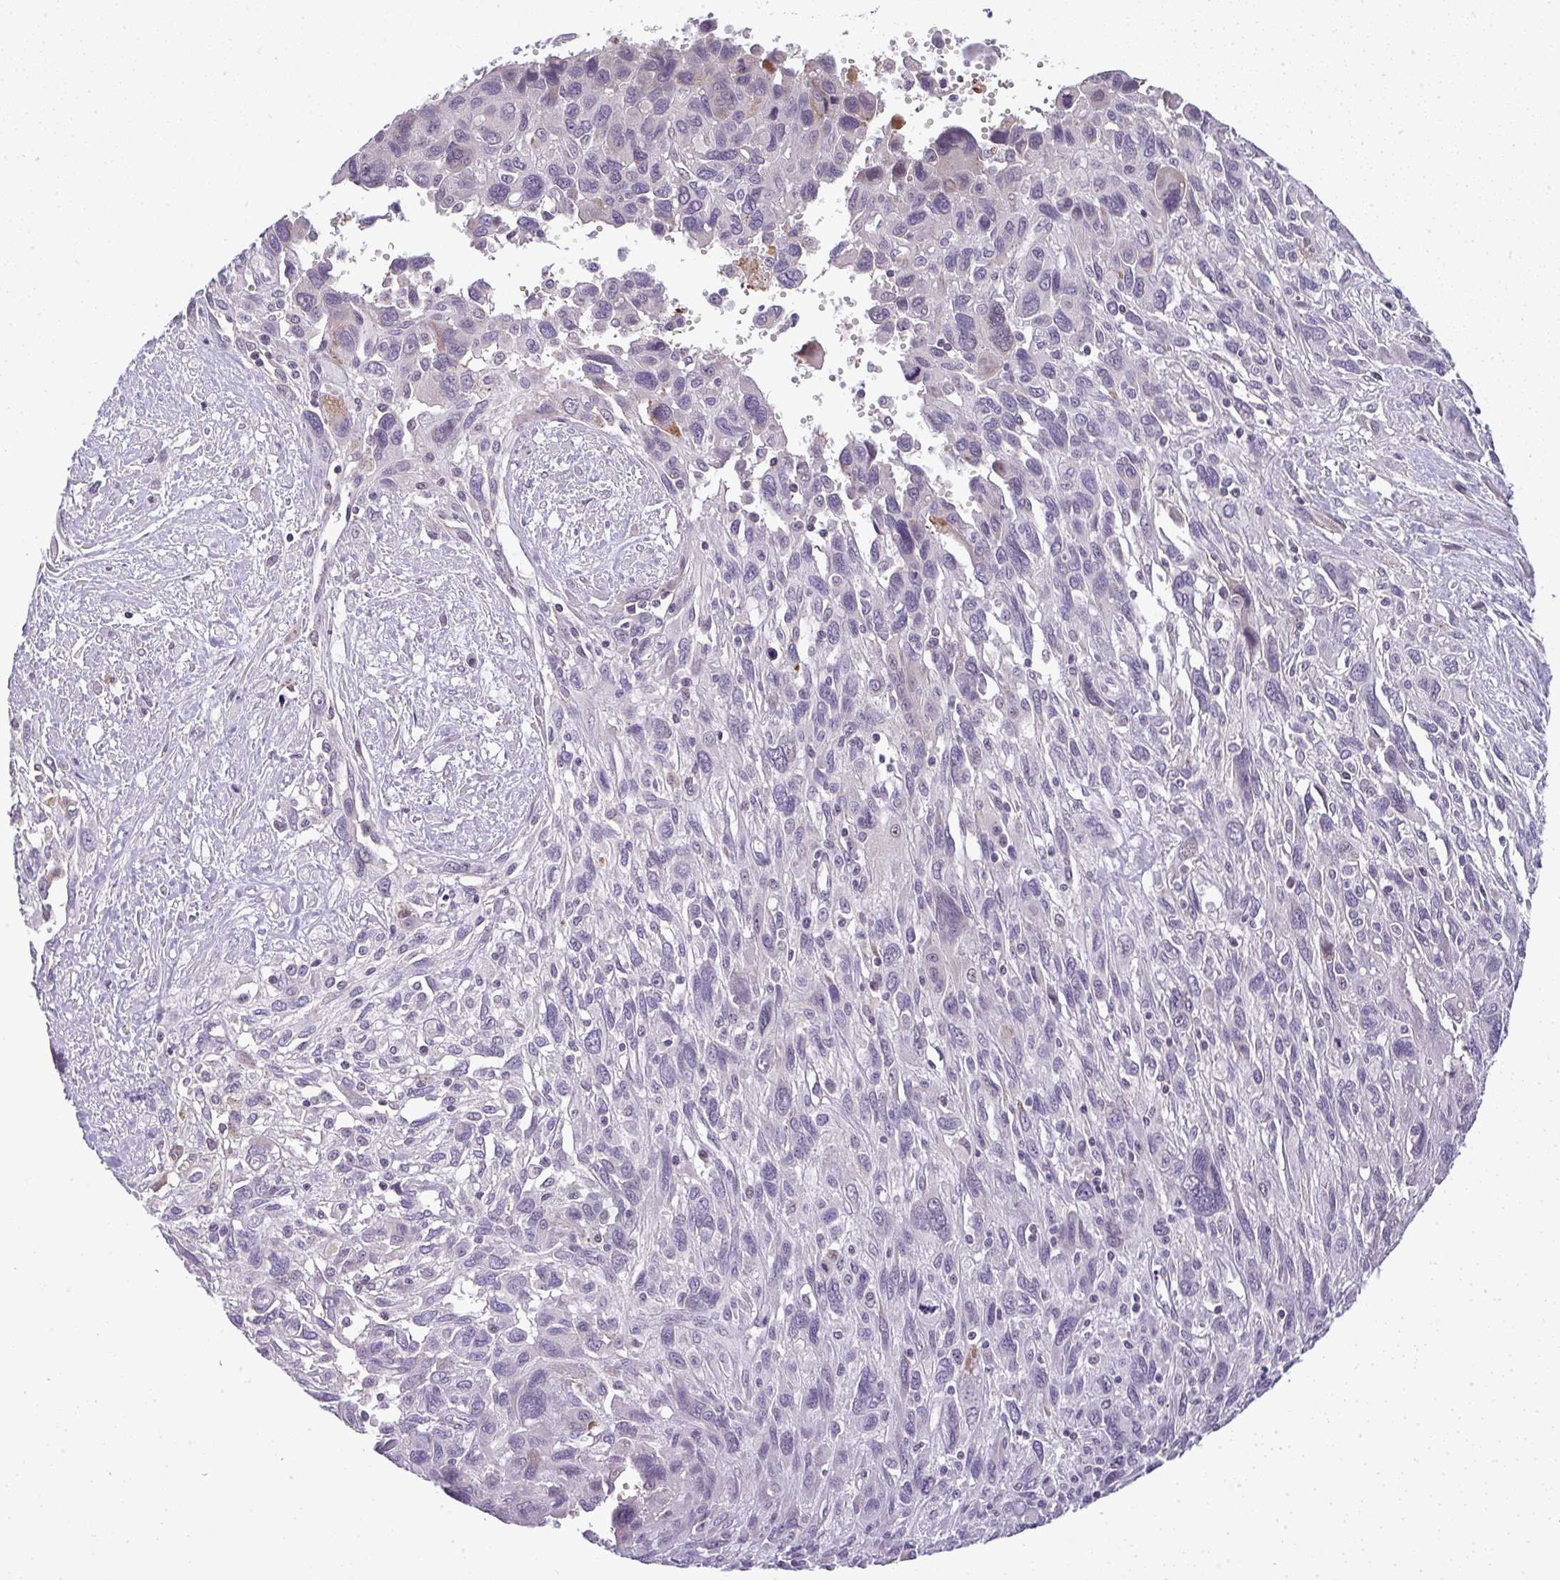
{"staining": {"intensity": "negative", "quantity": "none", "location": "none"}, "tissue": "pancreatic cancer", "cell_type": "Tumor cells", "image_type": "cancer", "snomed": [{"axis": "morphology", "description": "Adenocarcinoma, NOS"}, {"axis": "topography", "description": "Pancreas"}], "caption": "Micrograph shows no protein positivity in tumor cells of pancreatic cancer tissue.", "gene": "CACNA1S", "patient": {"sex": "female", "age": 47}}